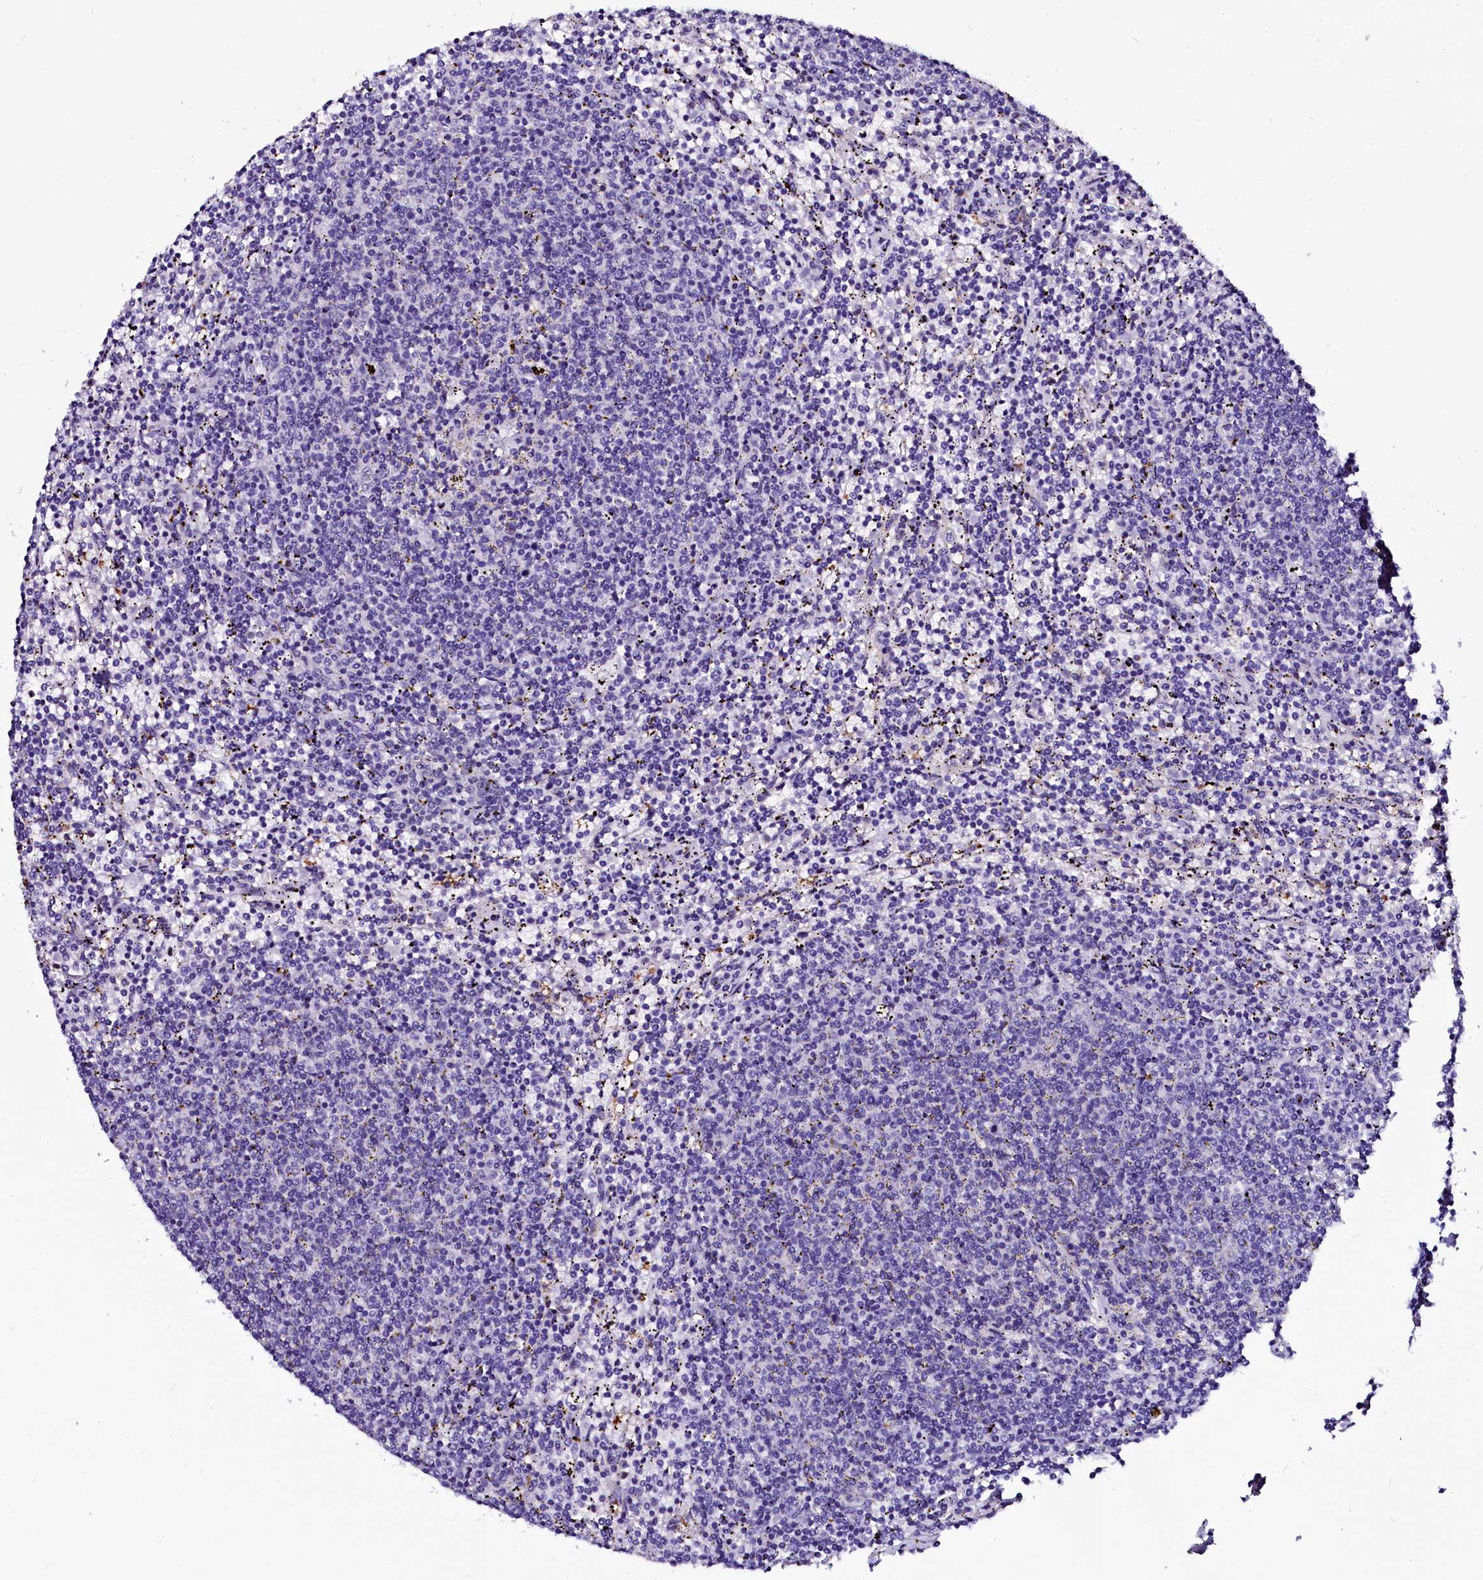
{"staining": {"intensity": "negative", "quantity": "none", "location": "none"}, "tissue": "lymphoma", "cell_type": "Tumor cells", "image_type": "cancer", "snomed": [{"axis": "morphology", "description": "Malignant lymphoma, non-Hodgkin's type, Low grade"}, {"axis": "topography", "description": "Spleen"}], "caption": "Immunohistochemistry image of neoplastic tissue: lymphoma stained with DAB shows no significant protein staining in tumor cells.", "gene": "OTOL1", "patient": {"sex": "female", "age": 50}}